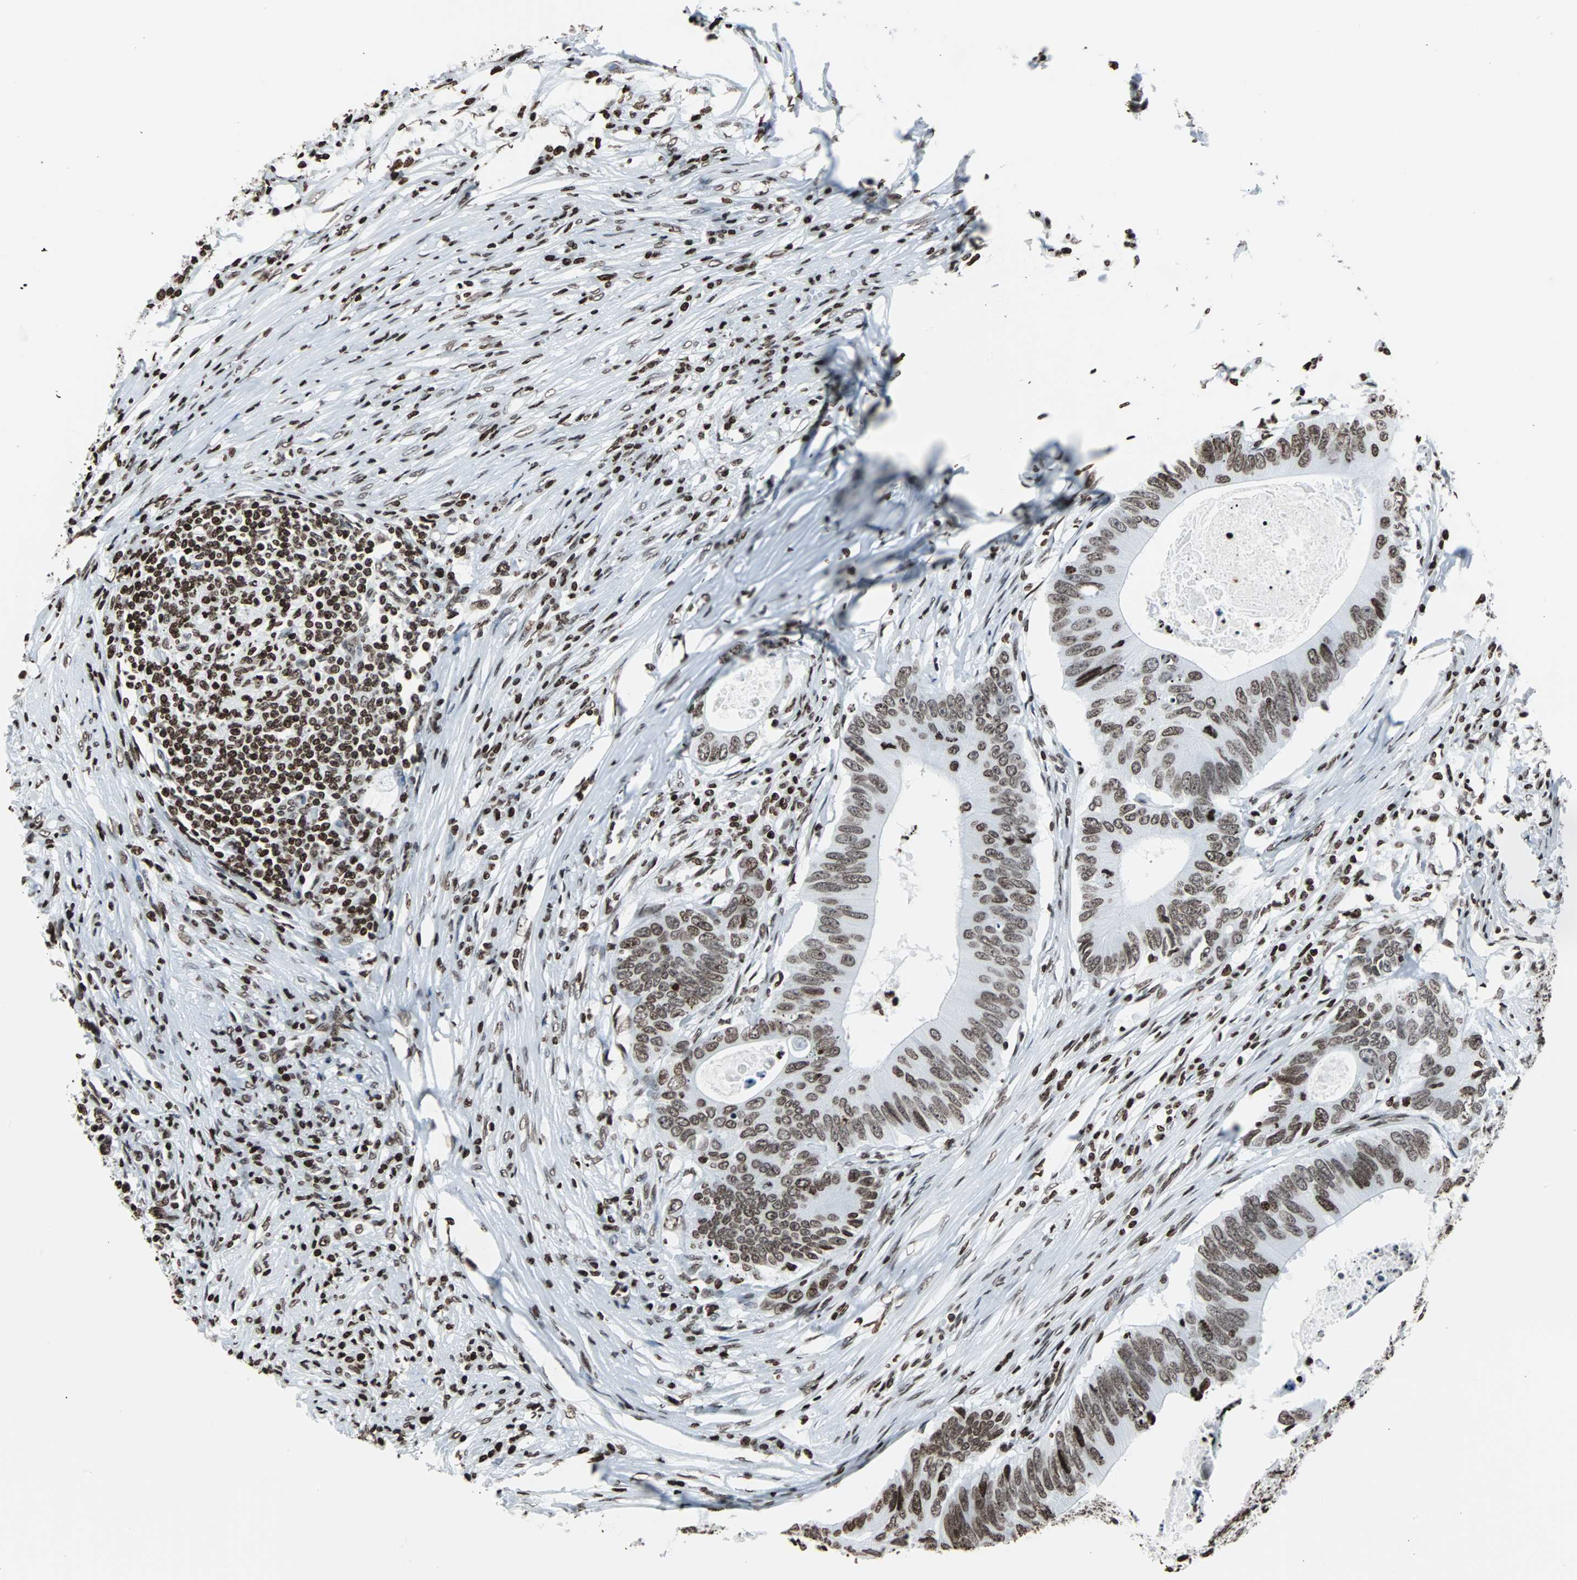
{"staining": {"intensity": "moderate", "quantity": ">75%", "location": "nuclear"}, "tissue": "colorectal cancer", "cell_type": "Tumor cells", "image_type": "cancer", "snomed": [{"axis": "morphology", "description": "Adenocarcinoma, NOS"}, {"axis": "topography", "description": "Colon"}], "caption": "Colorectal cancer stained with immunohistochemistry (IHC) exhibits moderate nuclear expression in about >75% of tumor cells.", "gene": "H2BC18", "patient": {"sex": "male", "age": 71}}